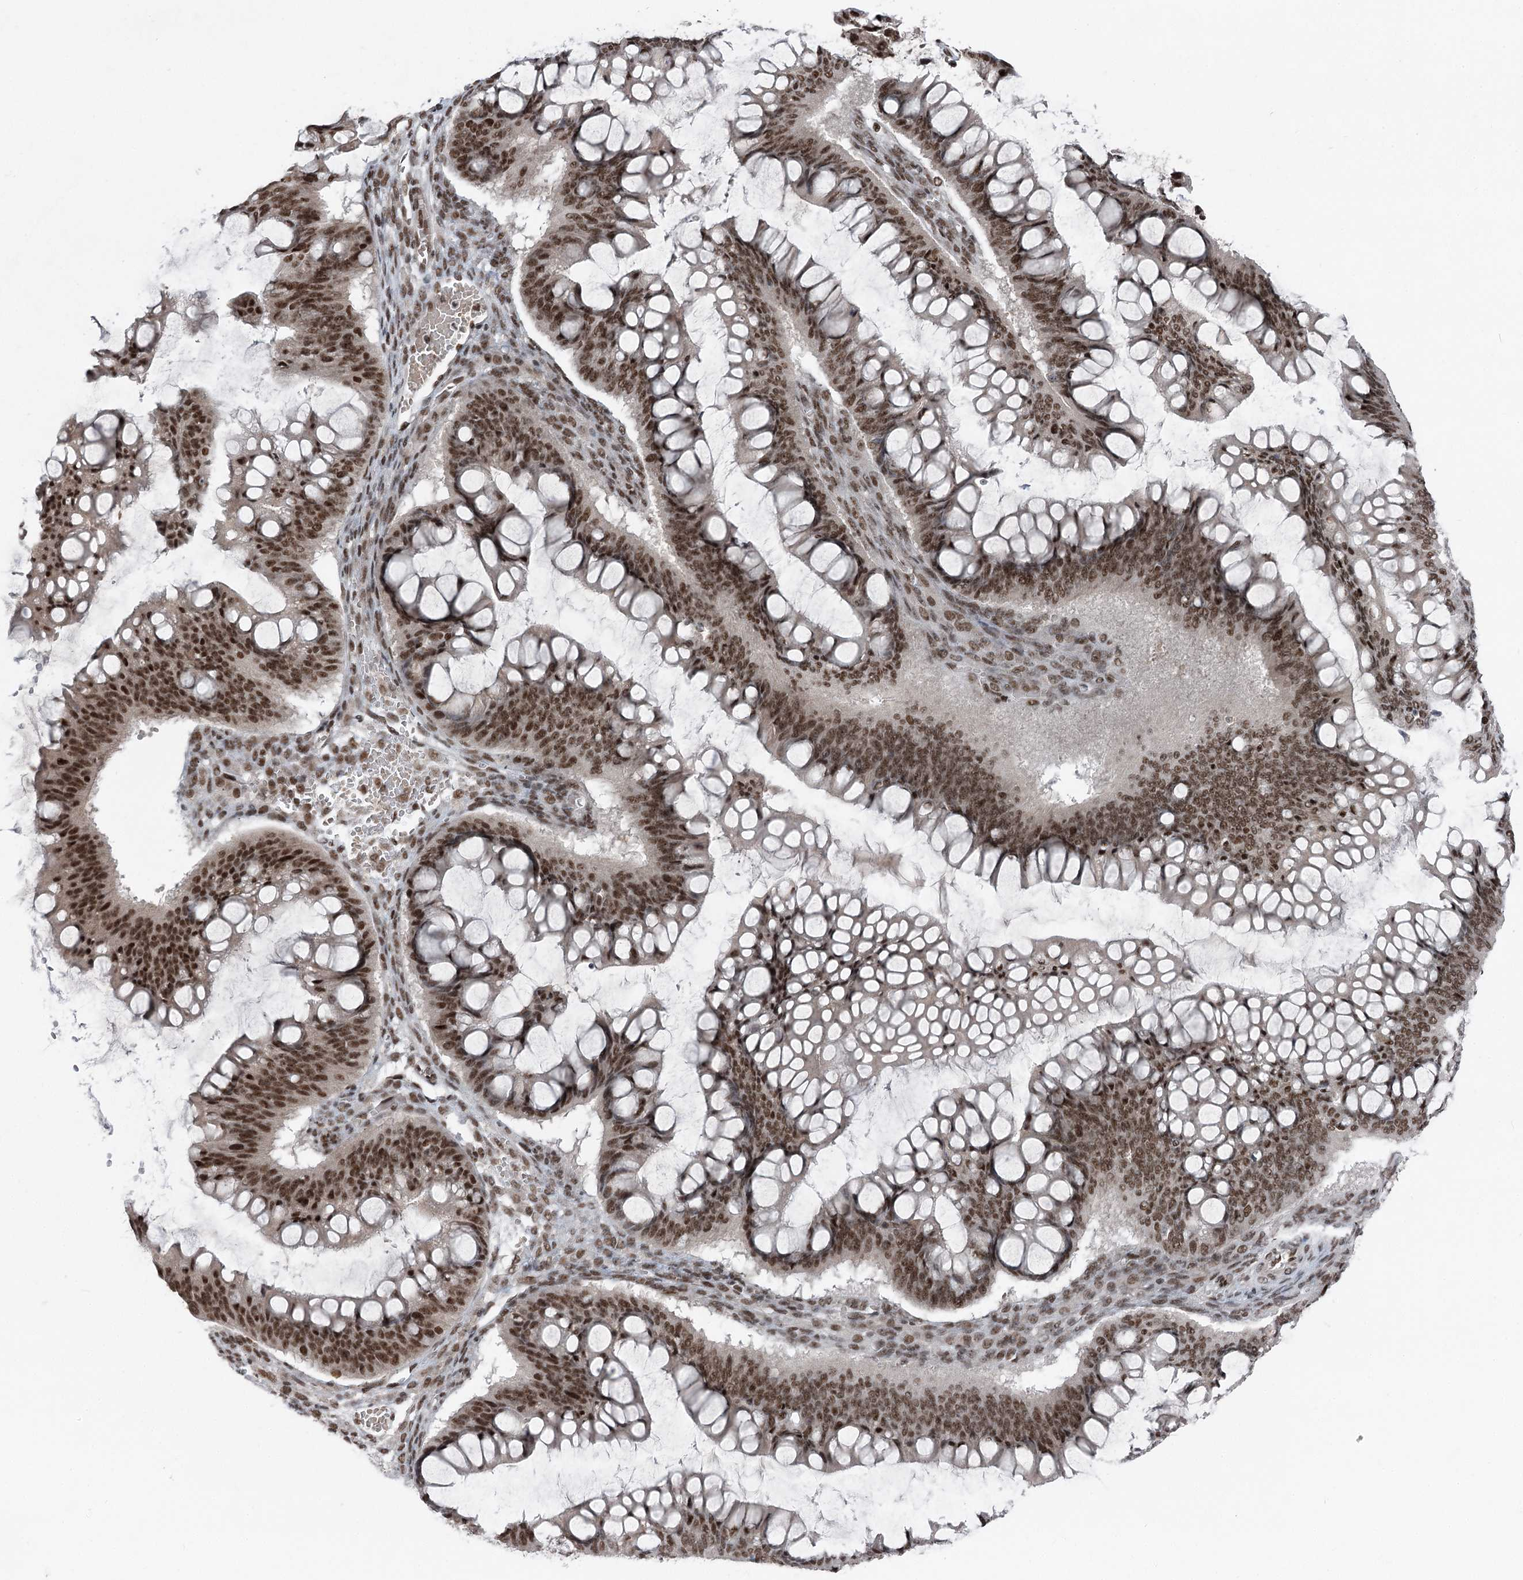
{"staining": {"intensity": "strong", "quantity": ">75%", "location": "nuclear"}, "tissue": "ovarian cancer", "cell_type": "Tumor cells", "image_type": "cancer", "snomed": [{"axis": "morphology", "description": "Cystadenocarcinoma, mucinous, NOS"}, {"axis": "topography", "description": "Ovary"}], "caption": "Tumor cells demonstrate strong nuclear positivity in approximately >75% of cells in ovarian cancer (mucinous cystadenocarcinoma).", "gene": "CGGBP1", "patient": {"sex": "female", "age": 73}}